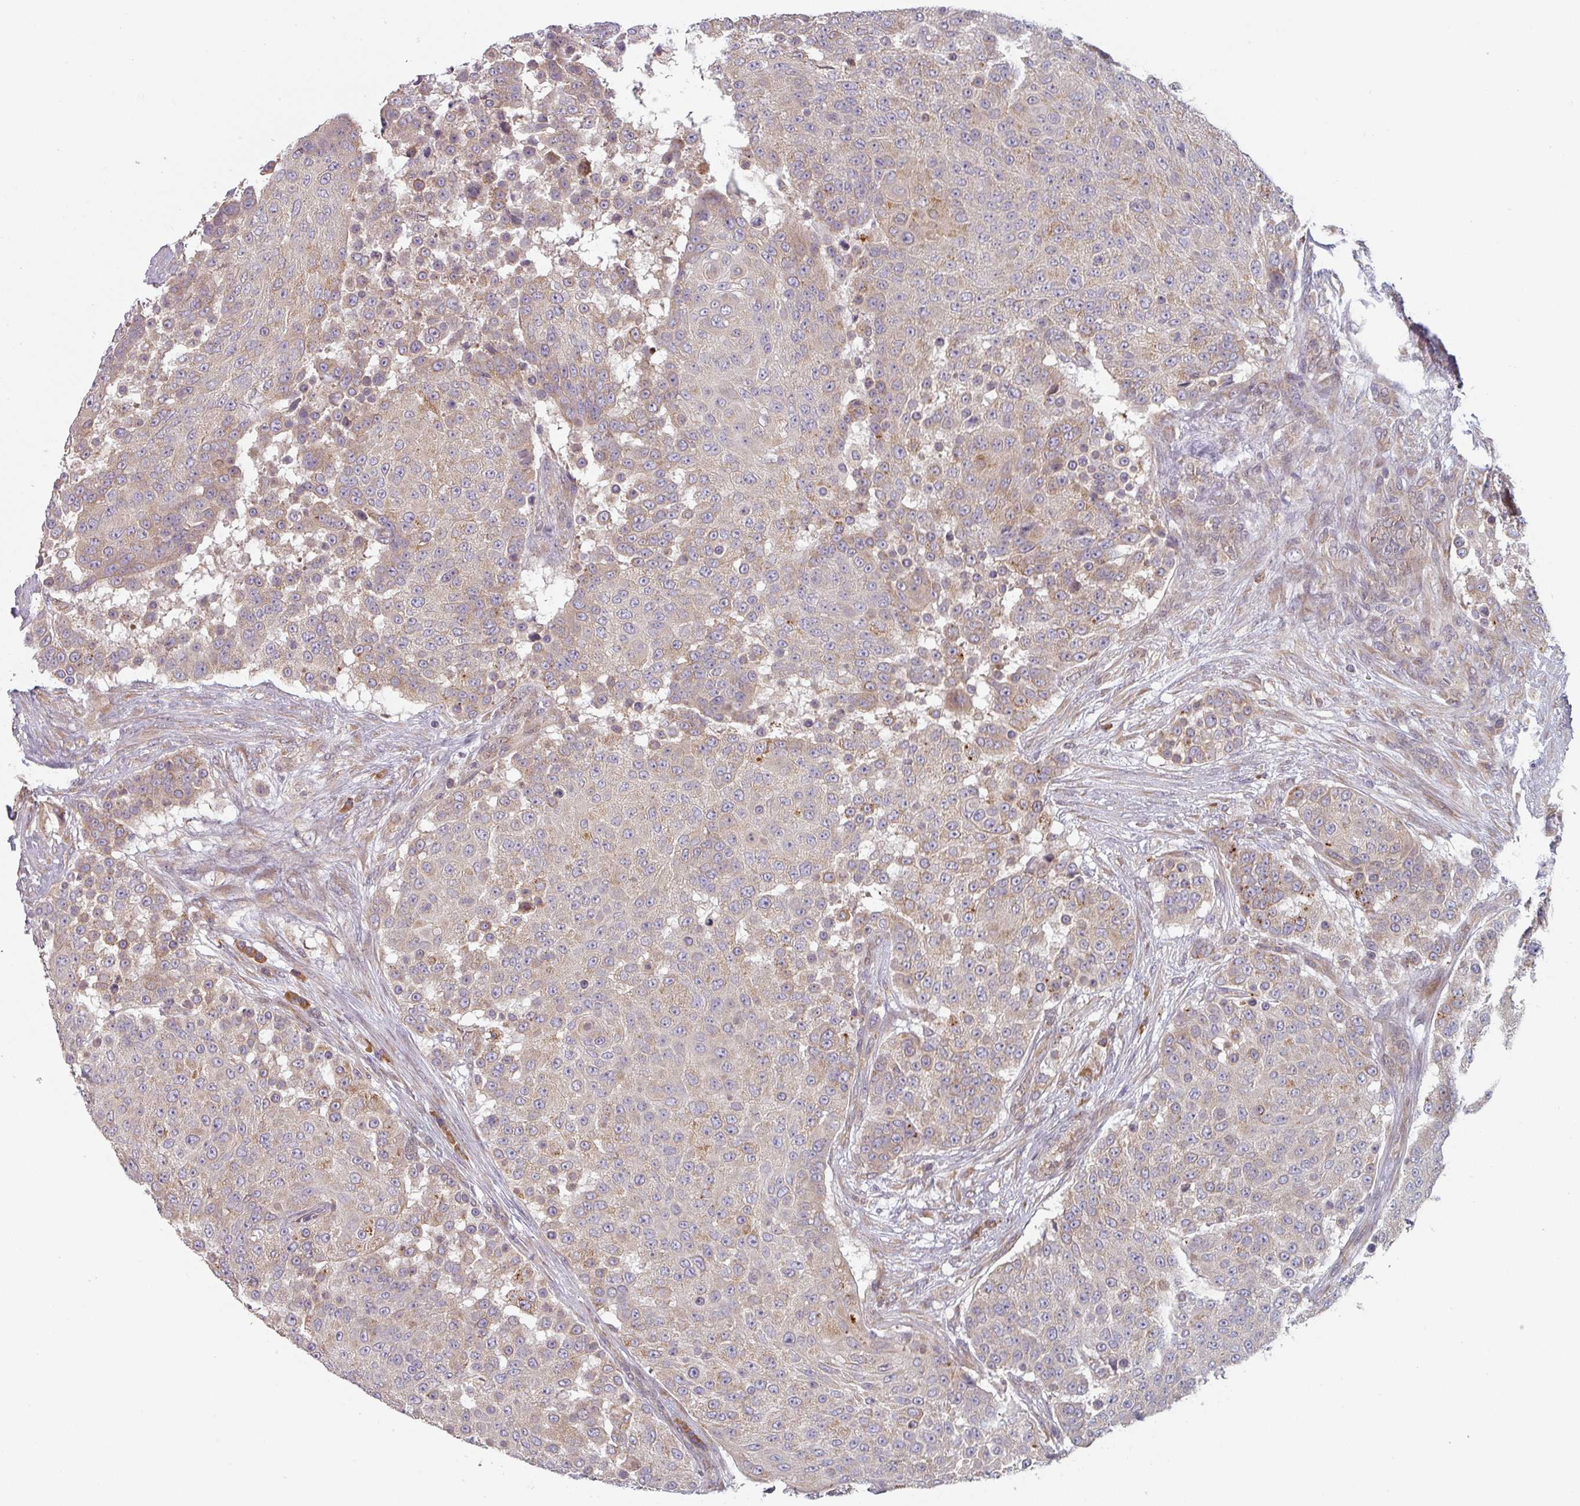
{"staining": {"intensity": "weak", "quantity": "25%-75%", "location": "cytoplasmic/membranous"}, "tissue": "urothelial cancer", "cell_type": "Tumor cells", "image_type": "cancer", "snomed": [{"axis": "morphology", "description": "Urothelial carcinoma, High grade"}, {"axis": "topography", "description": "Urinary bladder"}], "caption": "IHC (DAB (3,3'-diaminobenzidine)) staining of human urothelial cancer displays weak cytoplasmic/membranous protein staining in about 25%-75% of tumor cells. The protein is stained brown, and the nuclei are stained in blue (DAB IHC with brightfield microscopy, high magnification).", "gene": "TAPT1", "patient": {"sex": "female", "age": 63}}